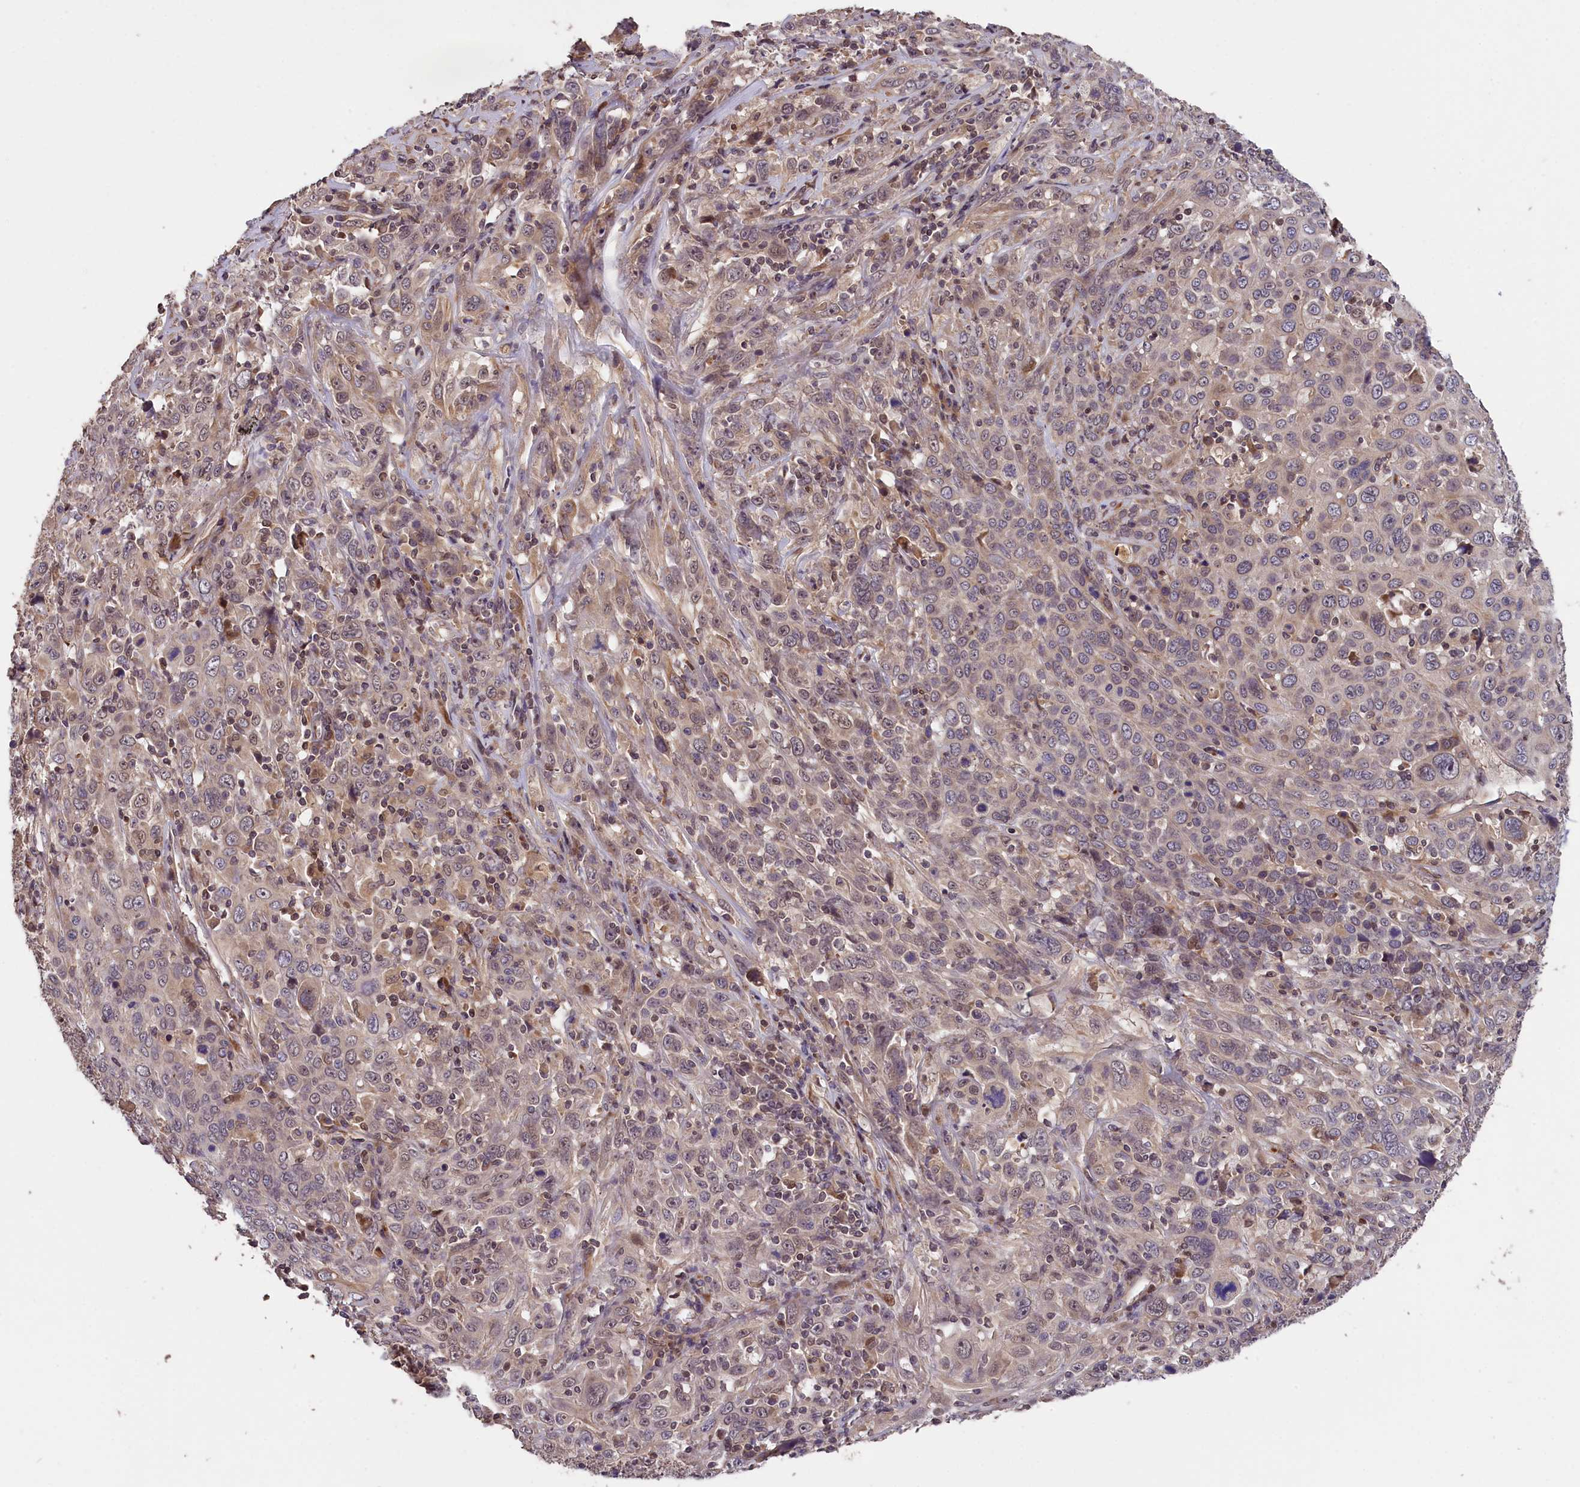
{"staining": {"intensity": "weak", "quantity": "<25%", "location": "nuclear"}, "tissue": "cervical cancer", "cell_type": "Tumor cells", "image_type": "cancer", "snomed": [{"axis": "morphology", "description": "Squamous cell carcinoma, NOS"}, {"axis": "topography", "description": "Cervix"}], "caption": "IHC image of neoplastic tissue: squamous cell carcinoma (cervical) stained with DAB (3,3'-diaminobenzidine) reveals no significant protein expression in tumor cells.", "gene": "DNAJB9", "patient": {"sex": "female", "age": 46}}